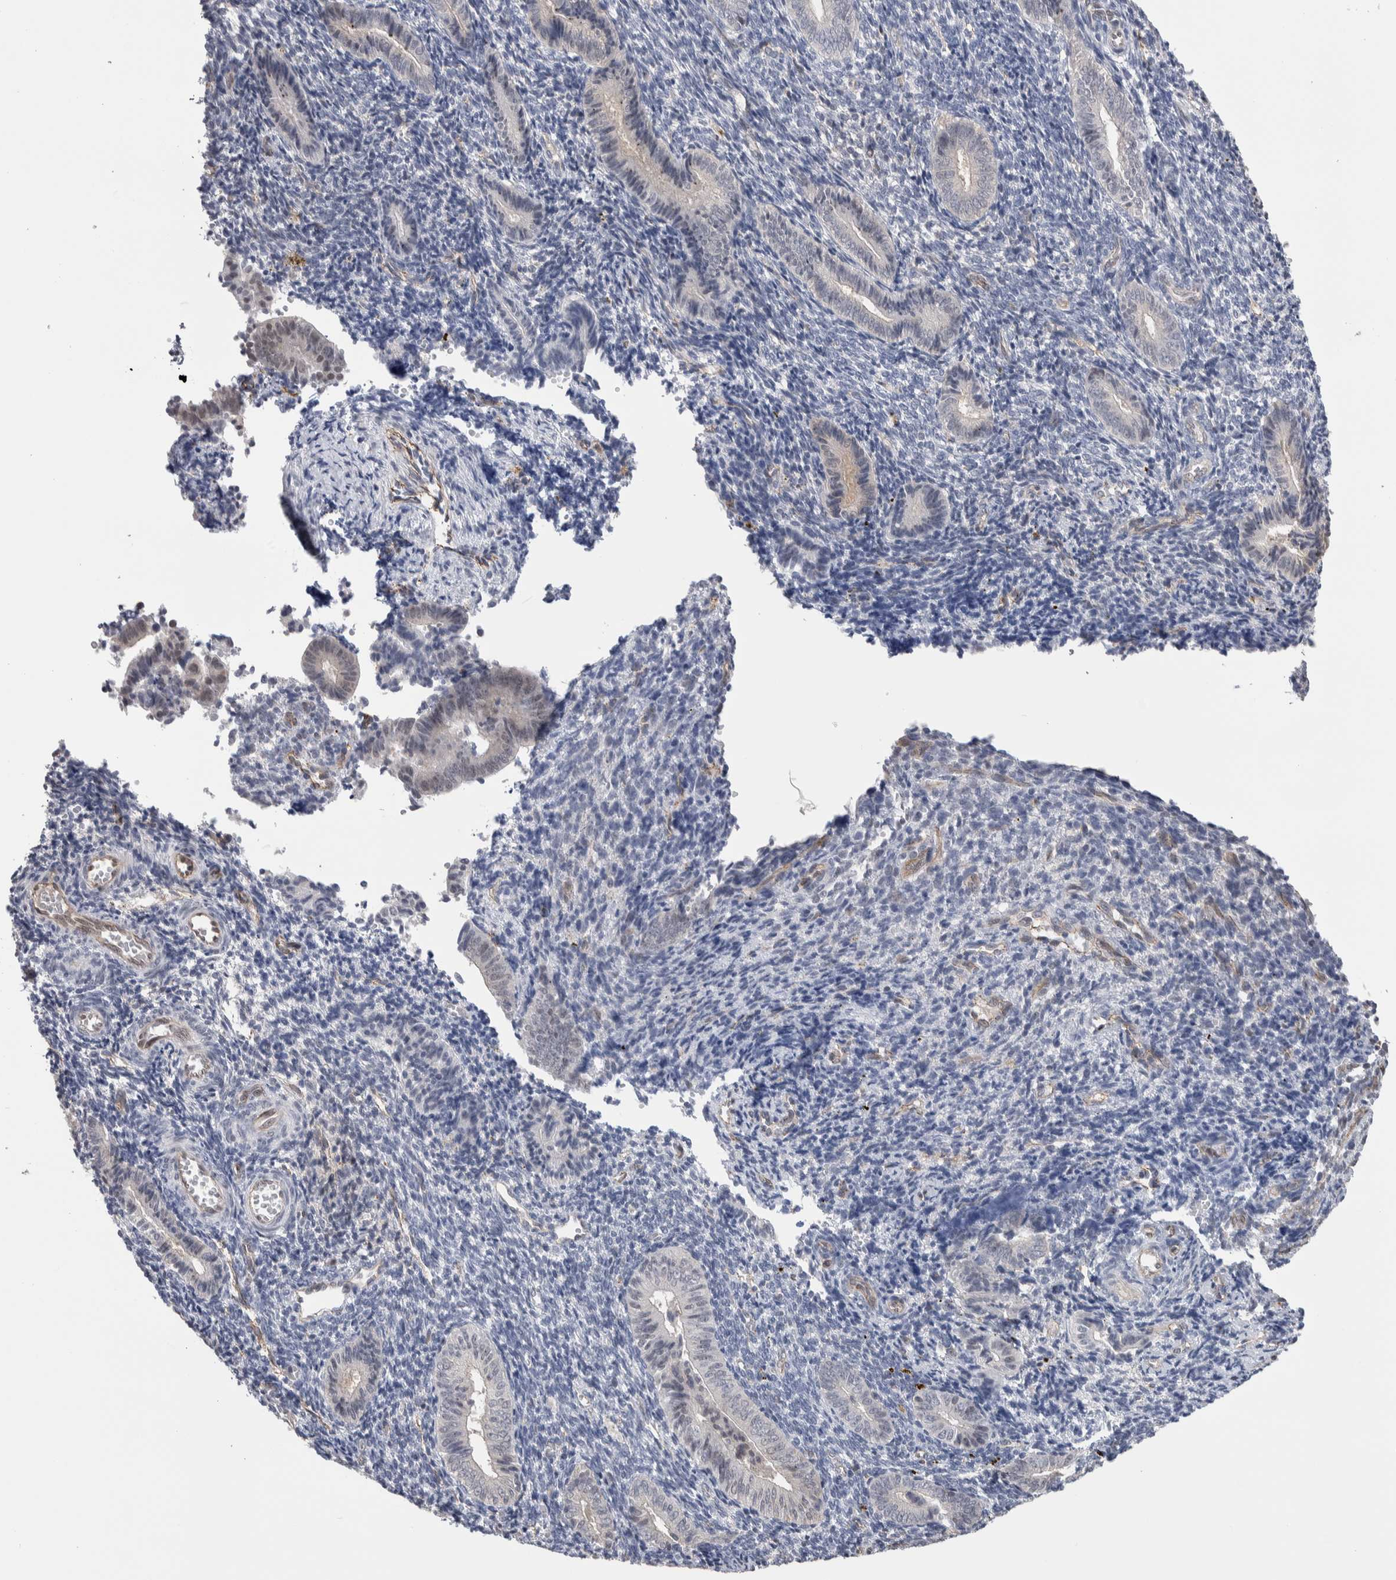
{"staining": {"intensity": "weak", "quantity": "<25%", "location": "nuclear"}, "tissue": "endometrium", "cell_type": "Cells in endometrial stroma", "image_type": "normal", "snomed": [{"axis": "morphology", "description": "Normal tissue, NOS"}, {"axis": "topography", "description": "Uterus"}, {"axis": "topography", "description": "Endometrium"}], "caption": "DAB (3,3'-diaminobenzidine) immunohistochemical staining of benign endometrium exhibits no significant positivity in cells in endometrial stroma.", "gene": "ZBTB49", "patient": {"sex": "female", "age": 33}}